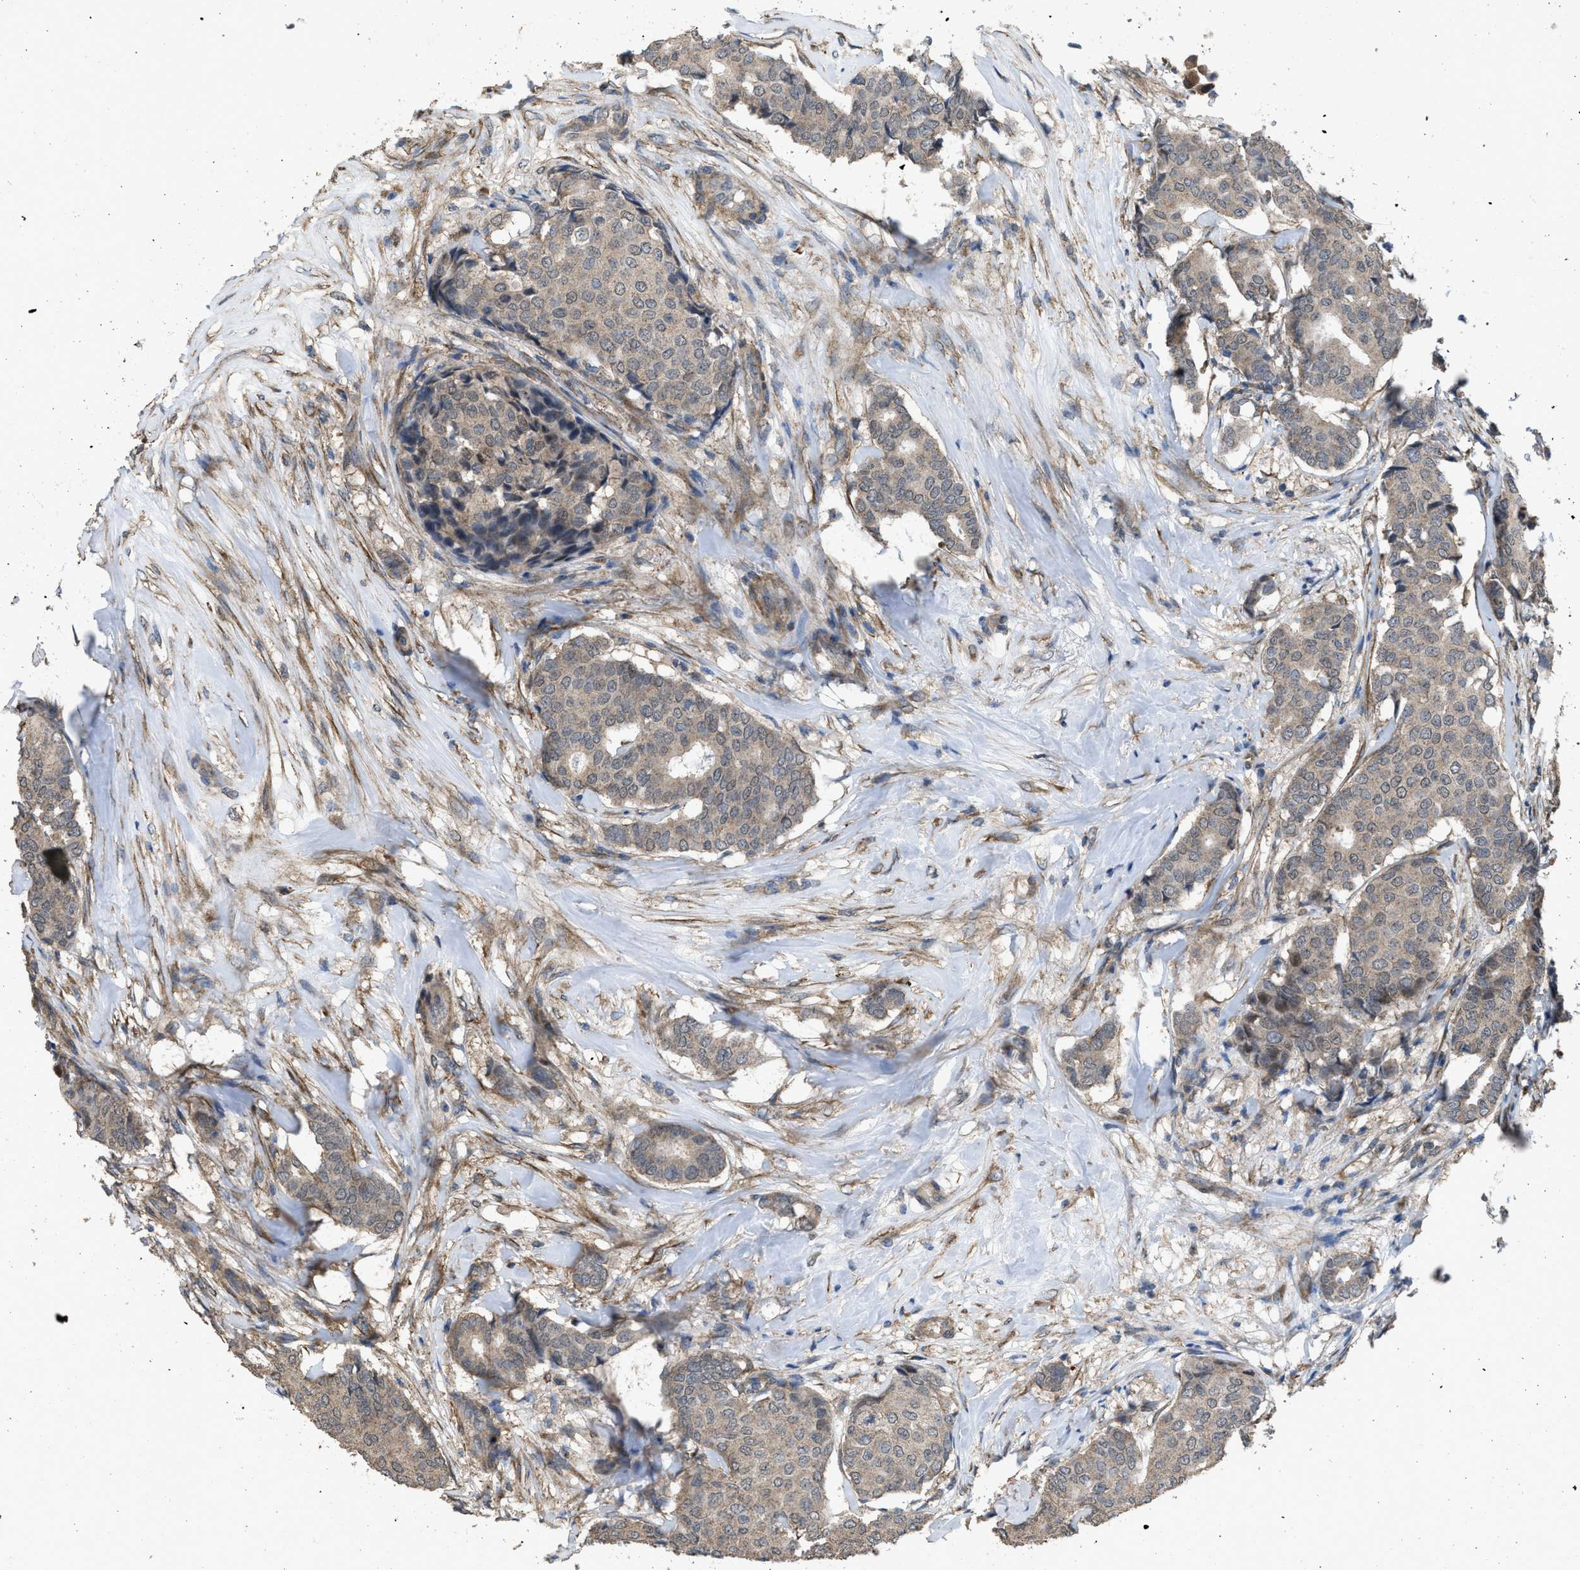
{"staining": {"intensity": "weak", "quantity": ">75%", "location": "cytoplasmic/membranous"}, "tissue": "breast cancer", "cell_type": "Tumor cells", "image_type": "cancer", "snomed": [{"axis": "morphology", "description": "Duct carcinoma"}, {"axis": "topography", "description": "Breast"}], "caption": "Infiltrating ductal carcinoma (breast) stained with immunohistochemistry (IHC) reveals weak cytoplasmic/membranous staining in approximately >75% of tumor cells.", "gene": "ARL6", "patient": {"sex": "female", "age": 75}}